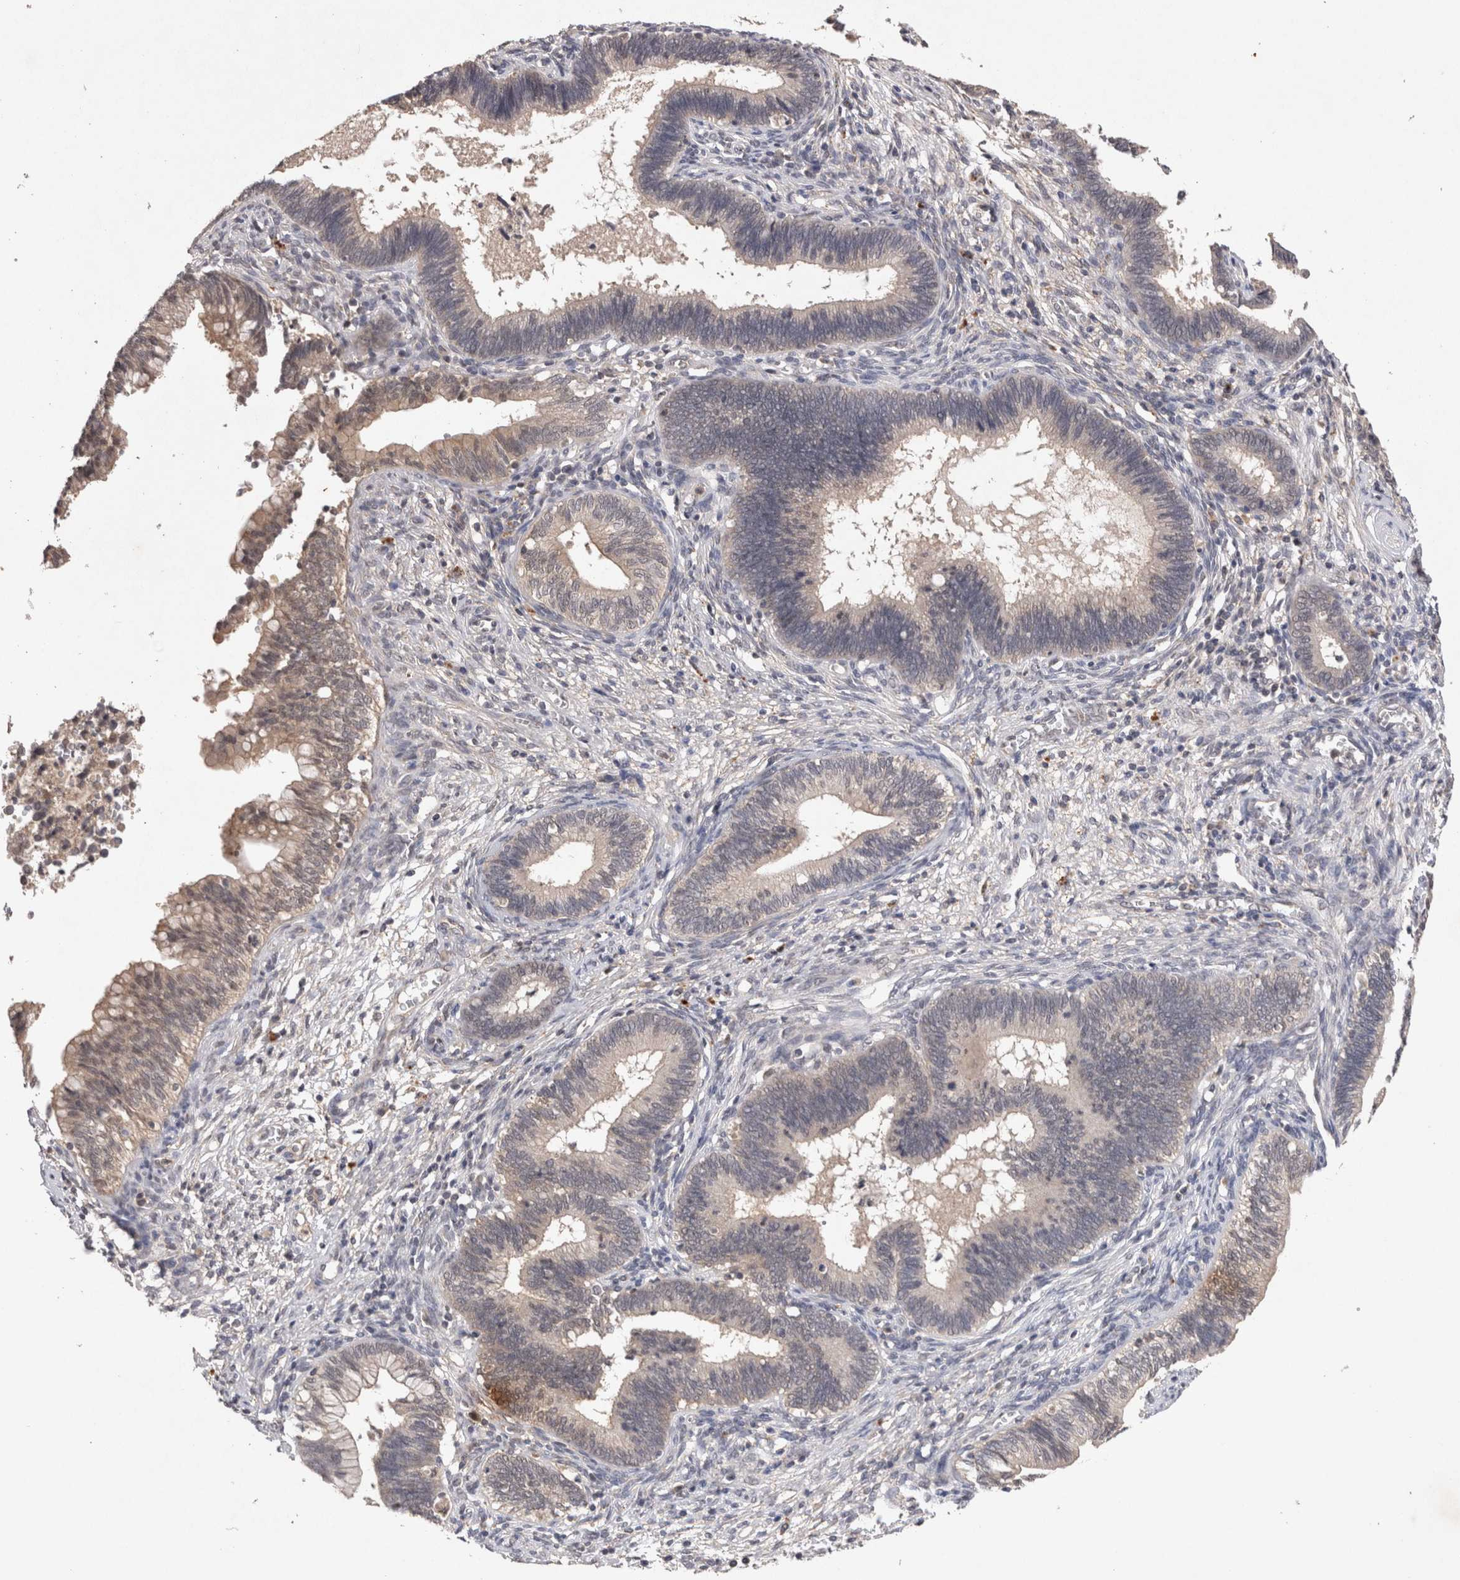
{"staining": {"intensity": "weak", "quantity": "25%-75%", "location": "cytoplasmic/membranous"}, "tissue": "cervical cancer", "cell_type": "Tumor cells", "image_type": "cancer", "snomed": [{"axis": "morphology", "description": "Adenocarcinoma, NOS"}, {"axis": "topography", "description": "Cervix"}], "caption": "A high-resolution photomicrograph shows immunohistochemistry staining of adenocarcinoma (cervical), which displays weak cytoplasmic/membranous positivity in approximately 25%-75% of tumor cells.", "gene": "RASSF3", "patient": {"sex": "female", "age": 44}}